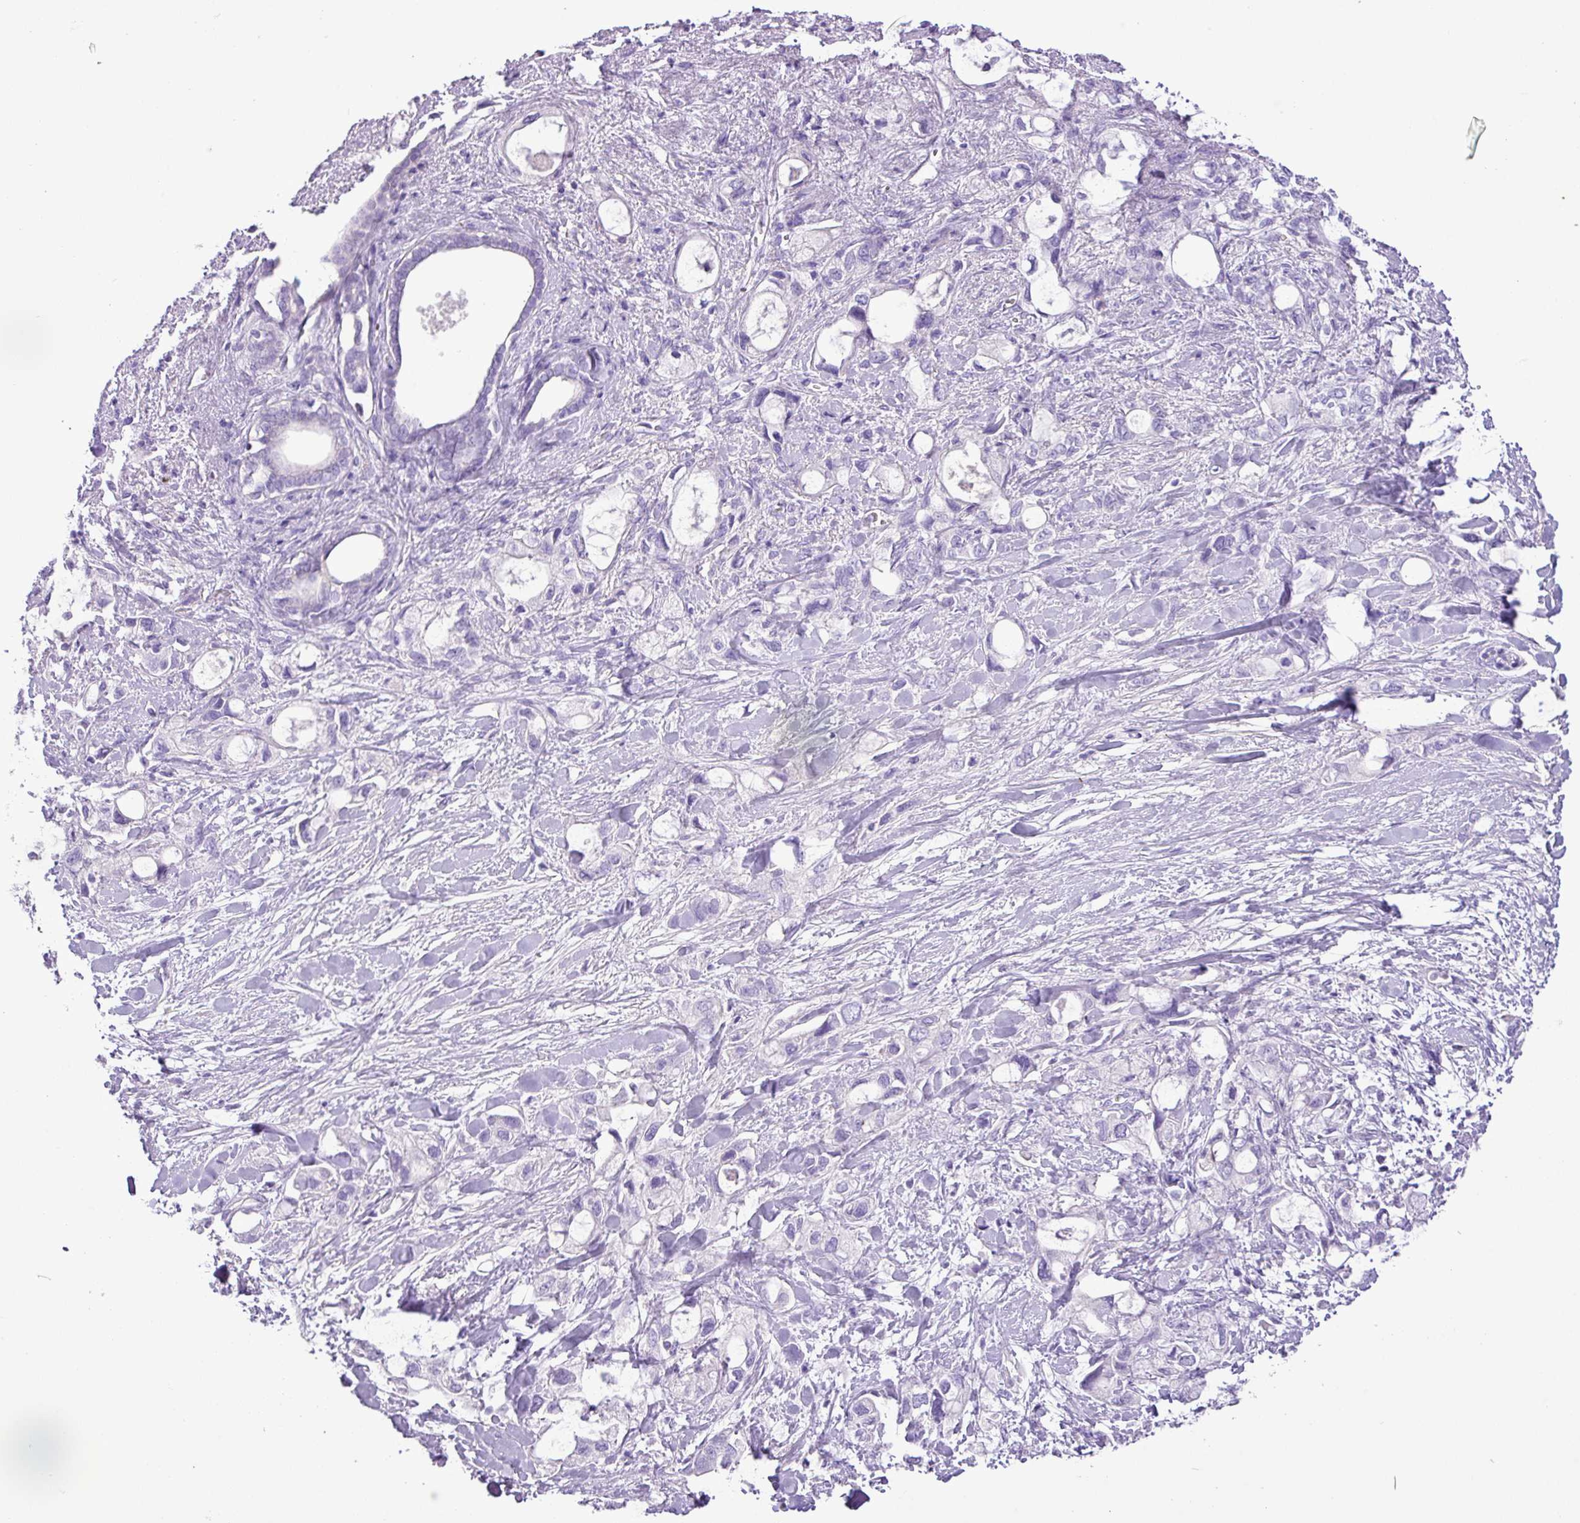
{"staining": {"intensity": "negative", "quantity": "none", "location": "none"}, "tissue": "pancreatic cancer", "cell_type": "Tumor cells", "image_type": "cancer", "snomed": [{"axis": "morphology", "description": "Adenocarcinoma, NOS"}, {"axis": "topography", "description": "Pancreas"}], "caption": "Immunohistochemistry image of pancreatic adenocarcinoma stained for a protein (brown), which displays no positivity in tumor cells. (Stains: DAB (3,3'-diaminobenzidine) IHC with hematoxylin counter stain, Microscopy: brightfield microscopy at high magnification).", "gene": "ZNF334", "patient": {"sex": "female", "age": 56}}